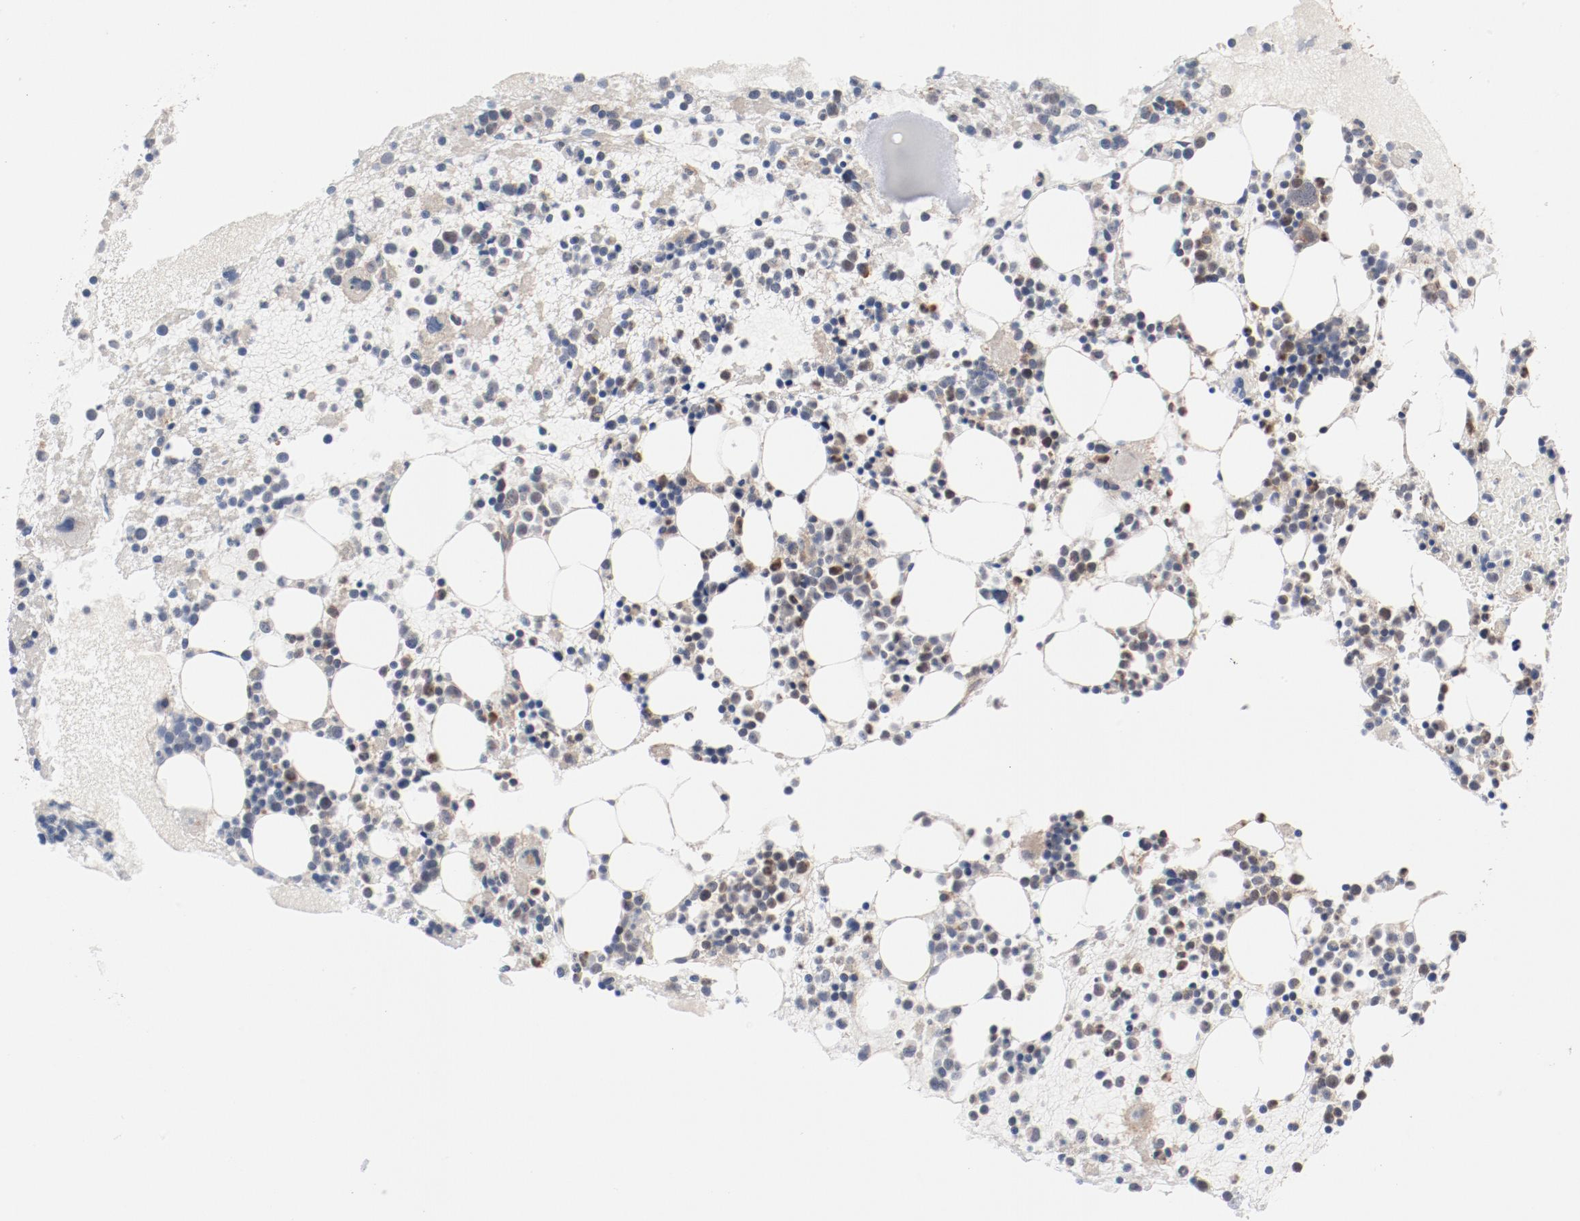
{"staining": {"intensity": "strong", "quantity": "25%-75%", "location": "cytoplasmic/membranous,nuclear"}, "tissue": "bone marrow", "cell_type": "Hematopoietic cells", "image_type": "normal", "snomed": [{"axis": "morphology", "description": "Normal tissue, NOS"}, {"axis": "topography", "description": "Bone marrow"}], "caption": "Strong cytoplasmic/membranous,nuclear staining is identified in approximately 25%-75% of hematopoietic cells in unremarkable bone marrow.", "gene": "RNASE11", "patient": {"sex": "male", "age": 15}}